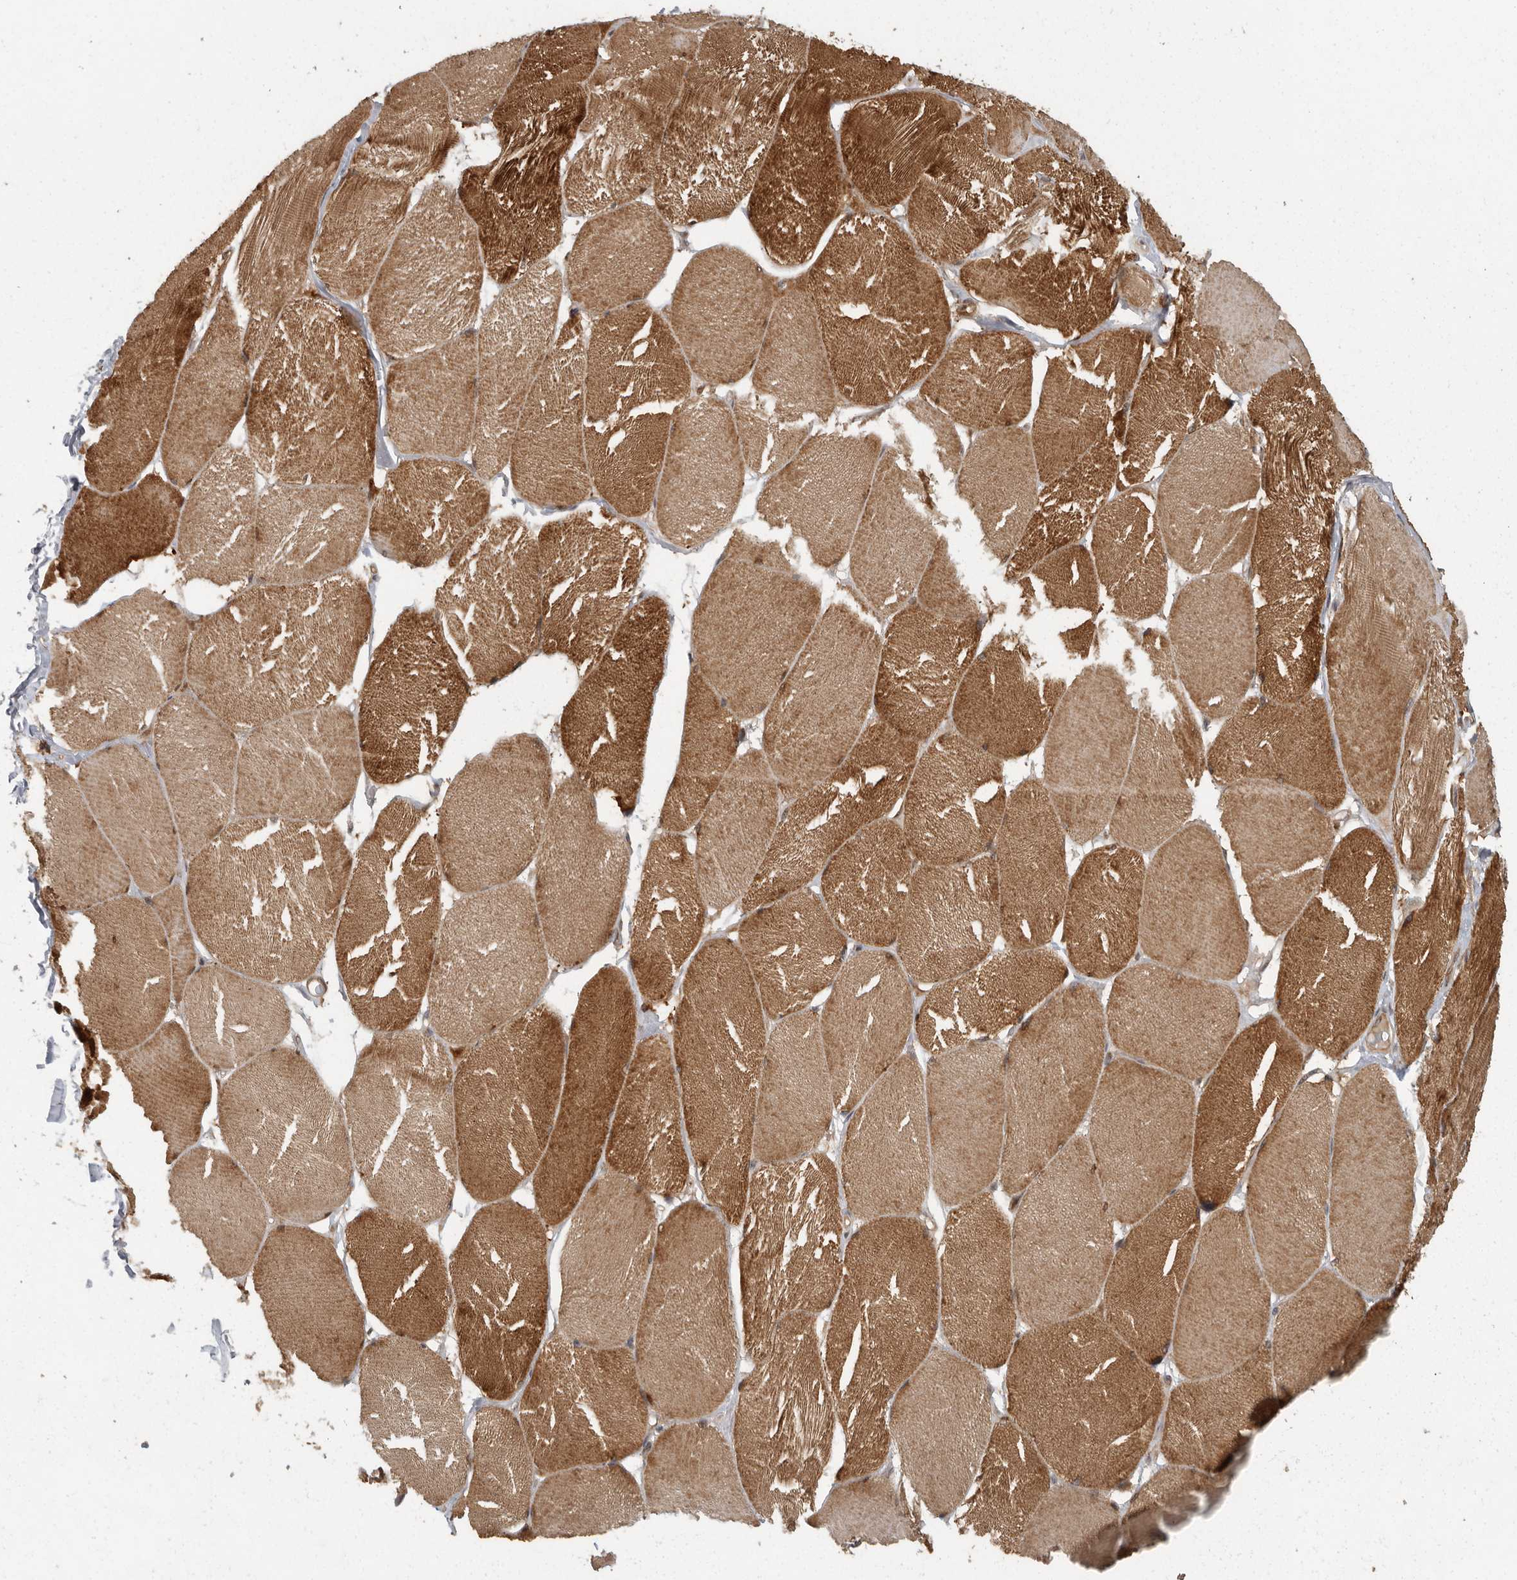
{"staining": {"intensity": "moderate", "quantity": ">75%", "location": "cytoplasmic/membranous,nuclear"}, "tissue": "skeletal muscle", "cell_type": "Myocytes", "image_type": "normal", "snomed": [{"axis": "morphology", "description": "Normal tissue, NOS"}, {"axis": "topography", "description": "Skin"}, {"axis": "topography", "description": "Skeletal muscle"}], "caption": "A high-resolution histopathology image shows immunohistochemistry staining of benign skeletal muscle, which exhibits moderate cytoplasmic/membranous,nuclear positivity in about >75% of myocytes.", "gene": "SWT1", "patient": {"sex": "male", "age": 83}}